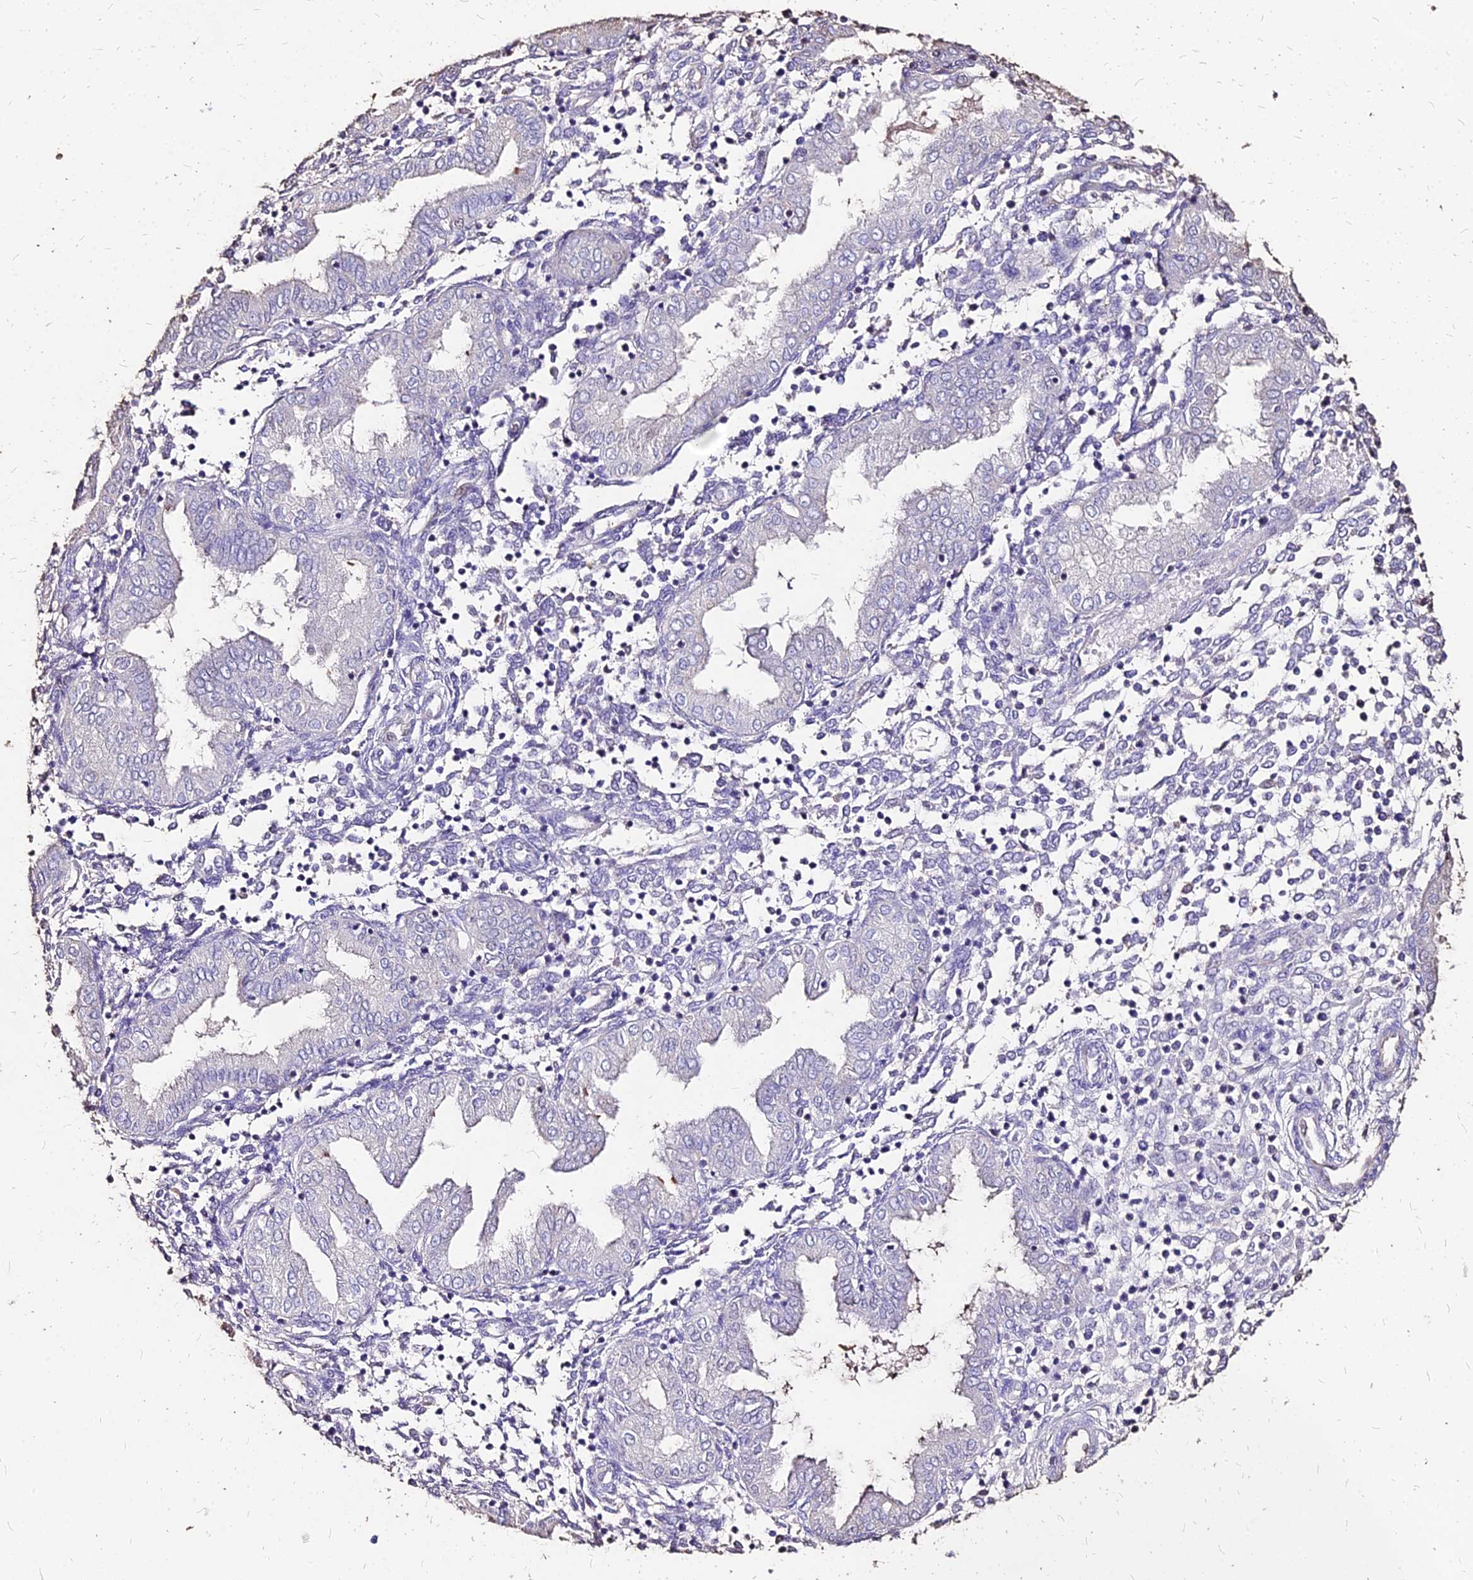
{"staining": {"intensity": "negative", "quantity": "none", "location": "none"}, "tissue": "endometrium", "cell_type": "Cells in endometrial stroma", "image_type": "normal", "snomed": [{"axis": "morphology", "description": "Normal tissue, NOS"}, {"axis": "topography", "description": "Endometrium"}], "caption": "IHC photomicrograph of benign human endometrium stained for a protein (brown), which shows no staining in cells in endometrial stroma.", "gene": "NME5", "patient": {"sex": "female", "age": 53}}